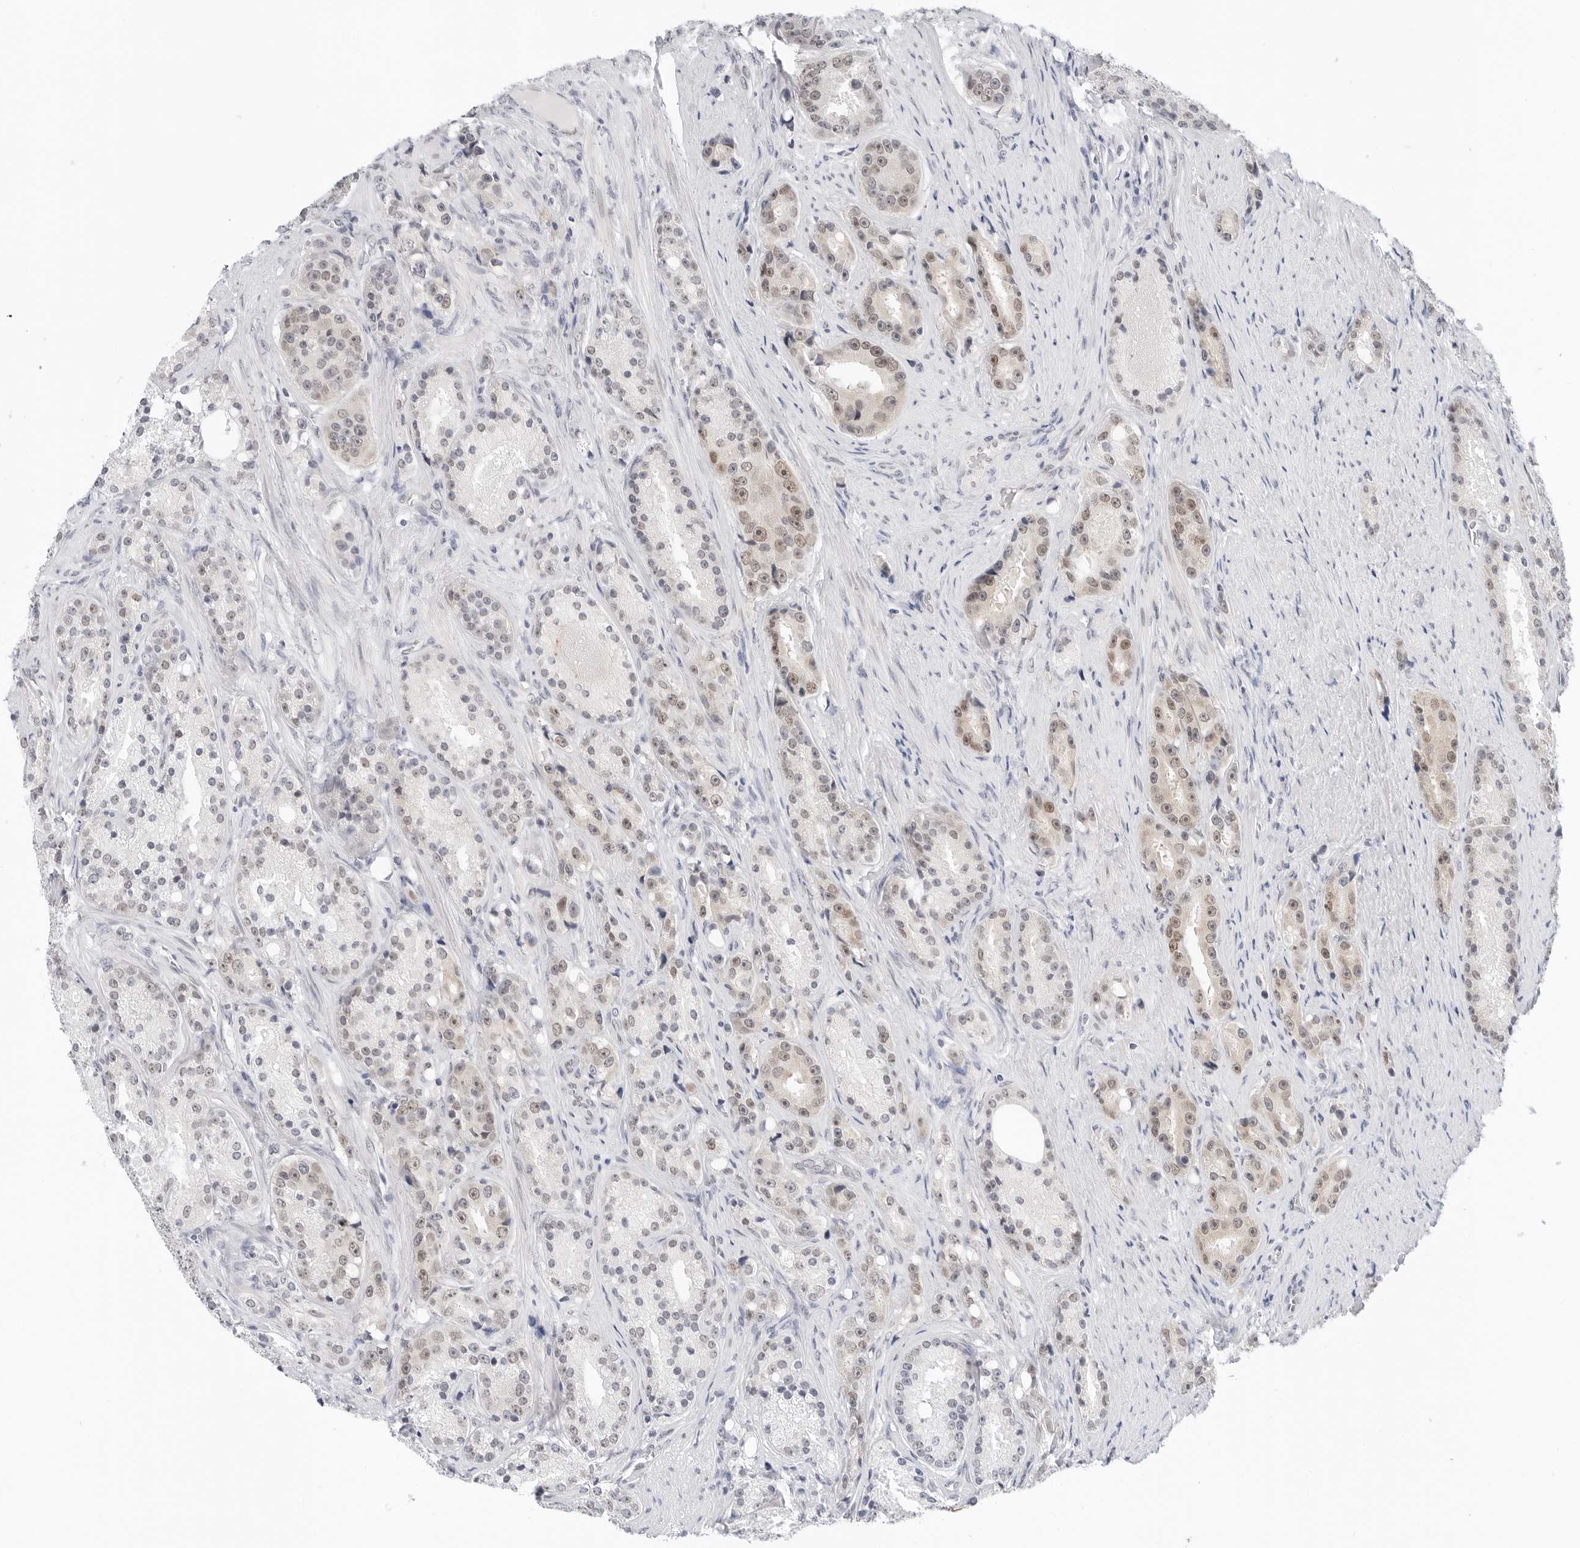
{"staining": {"intensity": "moderate", "quantity": "<25%", "location": "nuclear"}, "tissue": "prostate cancer", "cell_type": "Tumor cells", "image_type": "cancer", "snomed": [{"axis": "morphology", "description": "Adenocarcinoma, High grade"}, {"axis": "topography", "description": "Prostate"}], "caption": "Adenocarcinoma (high-grade) (prostate) tissue shows moderate nuclear expression in about <25% of tumor cells", "gene": "TSEN2", "patient": {"sex": "male", "age": 60}}